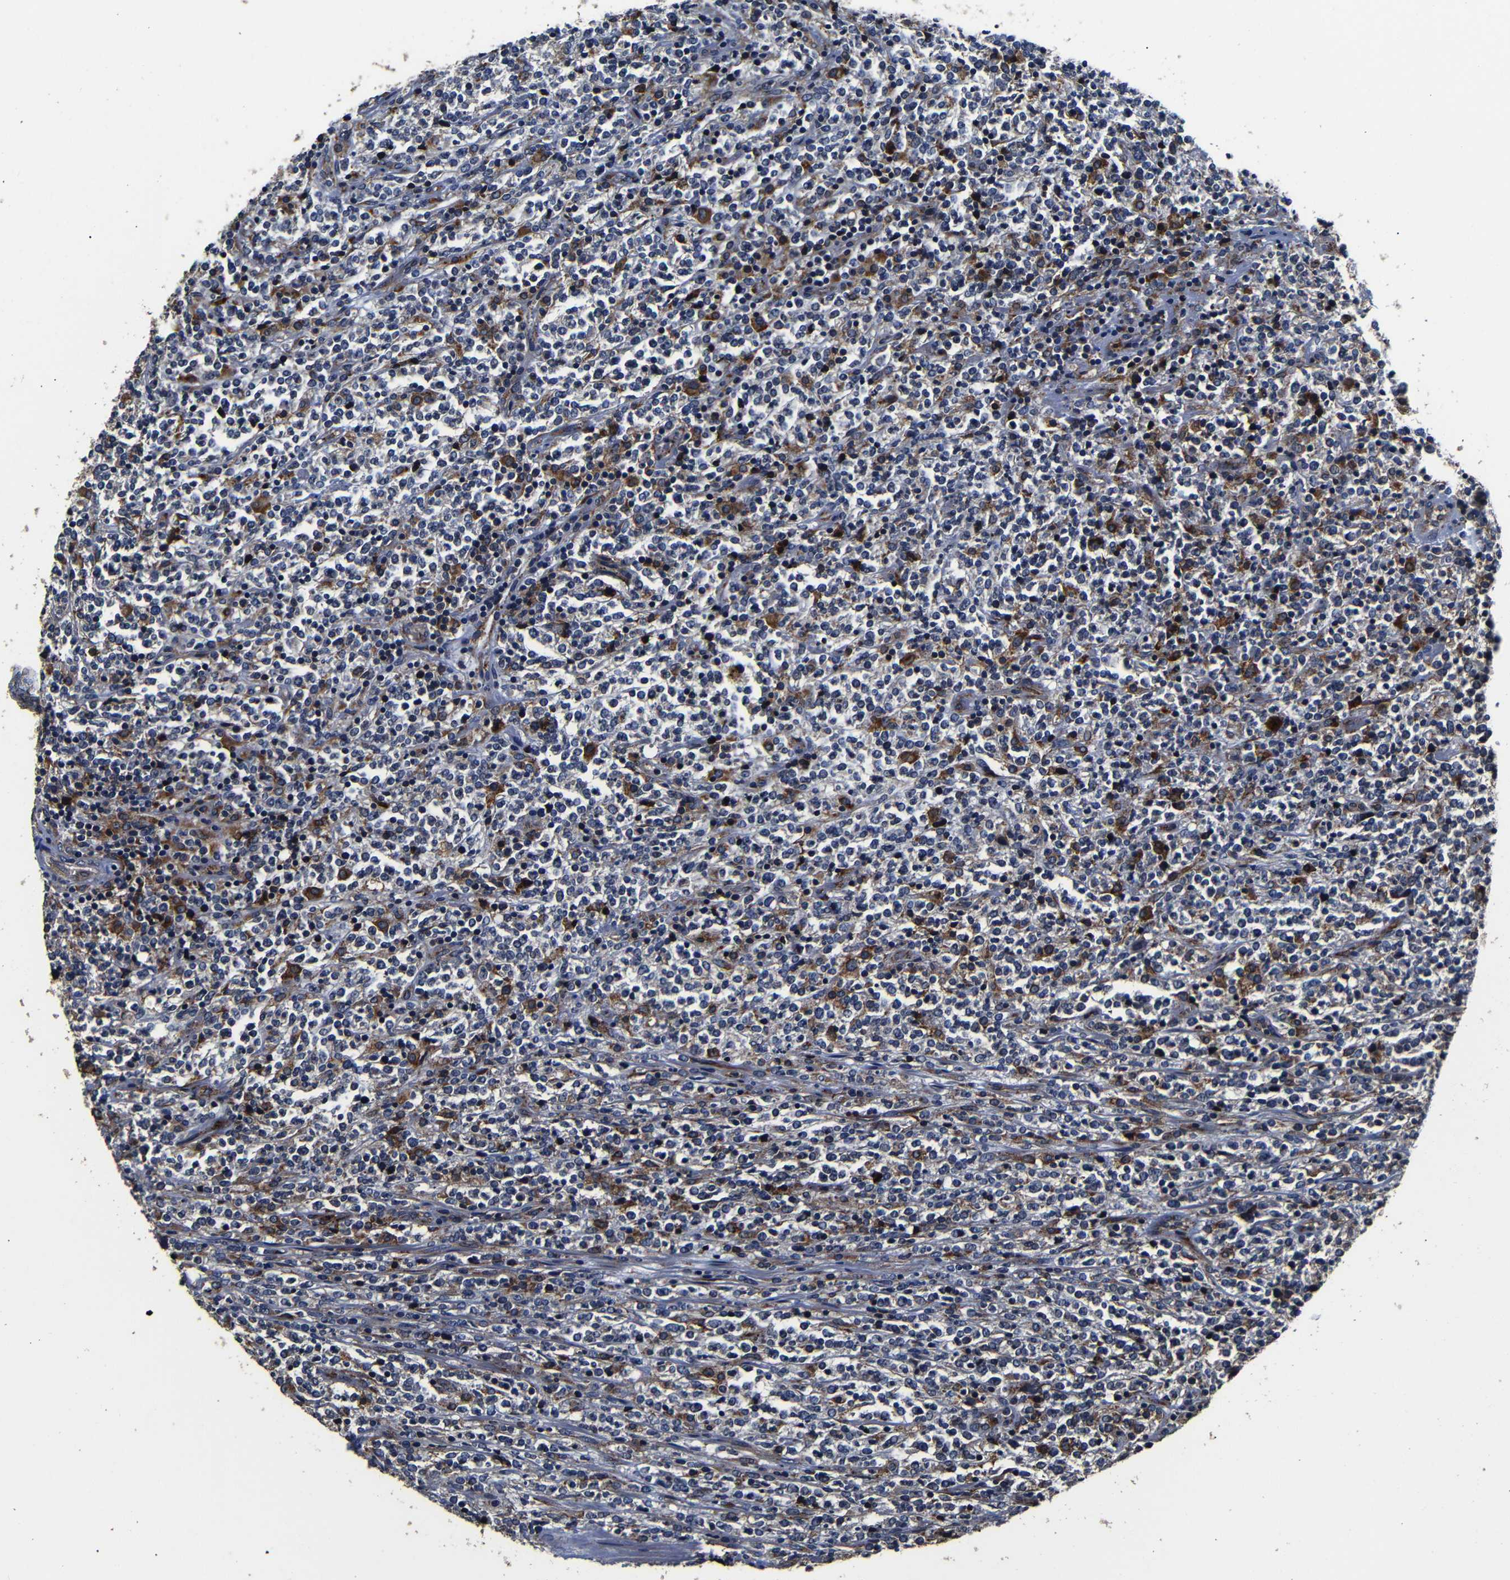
{"staining": {"intensity": "moderate", "quantity": "<25%", "location": "cytoplasmic/membranous"}, "tissue": "lymphoma", "cell_type": "Tumor cells", "image_type": "cancer", "snomed": [{"axis": "morphology", "description": "Malignant lymphoma, non-Hodgkin's type, High grade"}, {"axis": "topography", "description": "Soft tissue"}], "caption": "Immunohistochemistry (IHC) histopathology image of lymphoma stained for a protein (brown), which displays low levels of moderate cytoplasmic/membranous positivity in approximately <25% of tumor cells.", "gene": "SCN9A", "patient": {"sex": "male", "age": 18}}